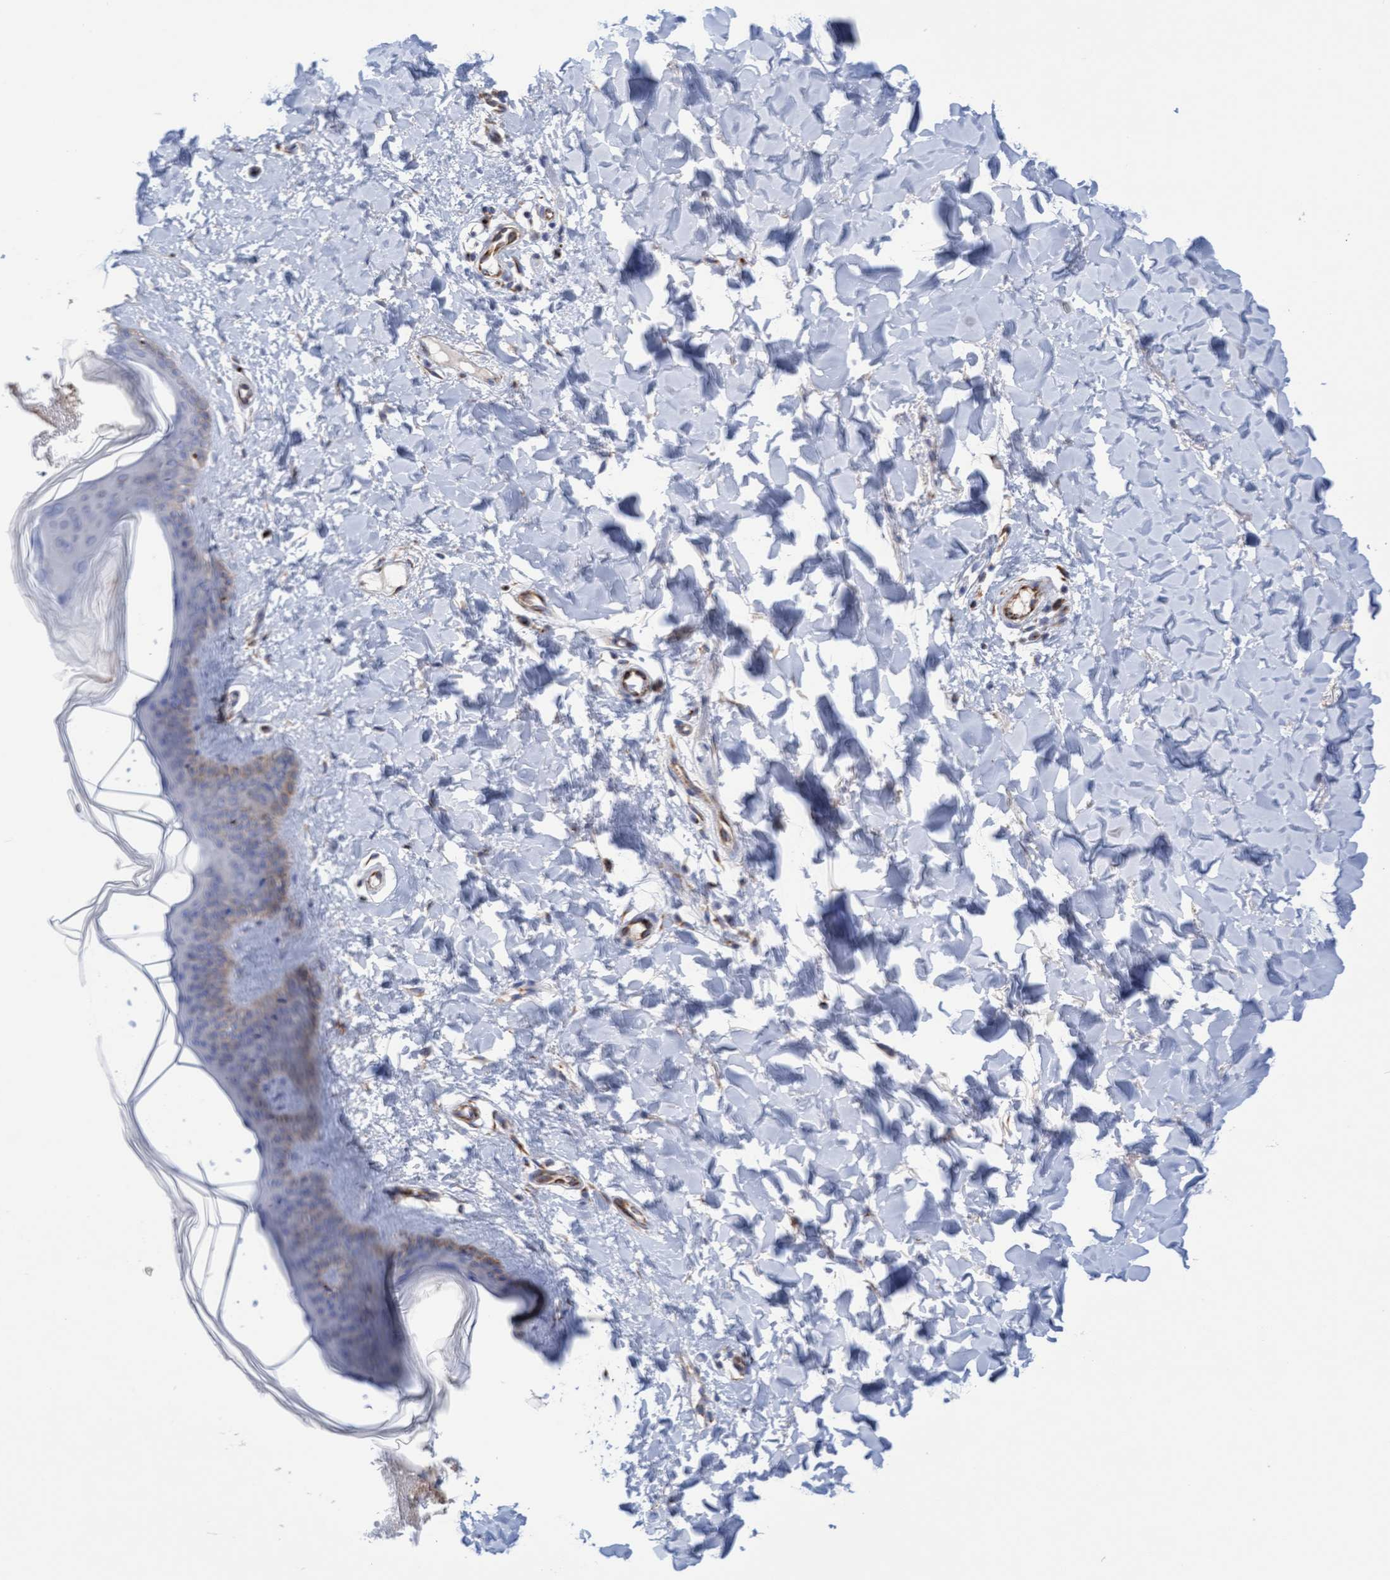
{"staining": {"intensity": "moderate", "quantity": "25%-75%", "location": "cytoplasmic/membranous"}, "tissue": "skin", "cell_type": "Fibroblasts", "image_type": "normal", "snomed": [{"axis": "morphology", "description": "Normal tissue, NOS"}, {"axis": "topography", "description": "Skin"}], "caption": "A high-resolution histopathology image shows IHC staining of normal skin, which displays moderate cytoplasmic/membranous staining in approximately 25%-75% of fibroblasts.", "gene": "GGTA1", "patient": {"sex": "female", "age": 17}}